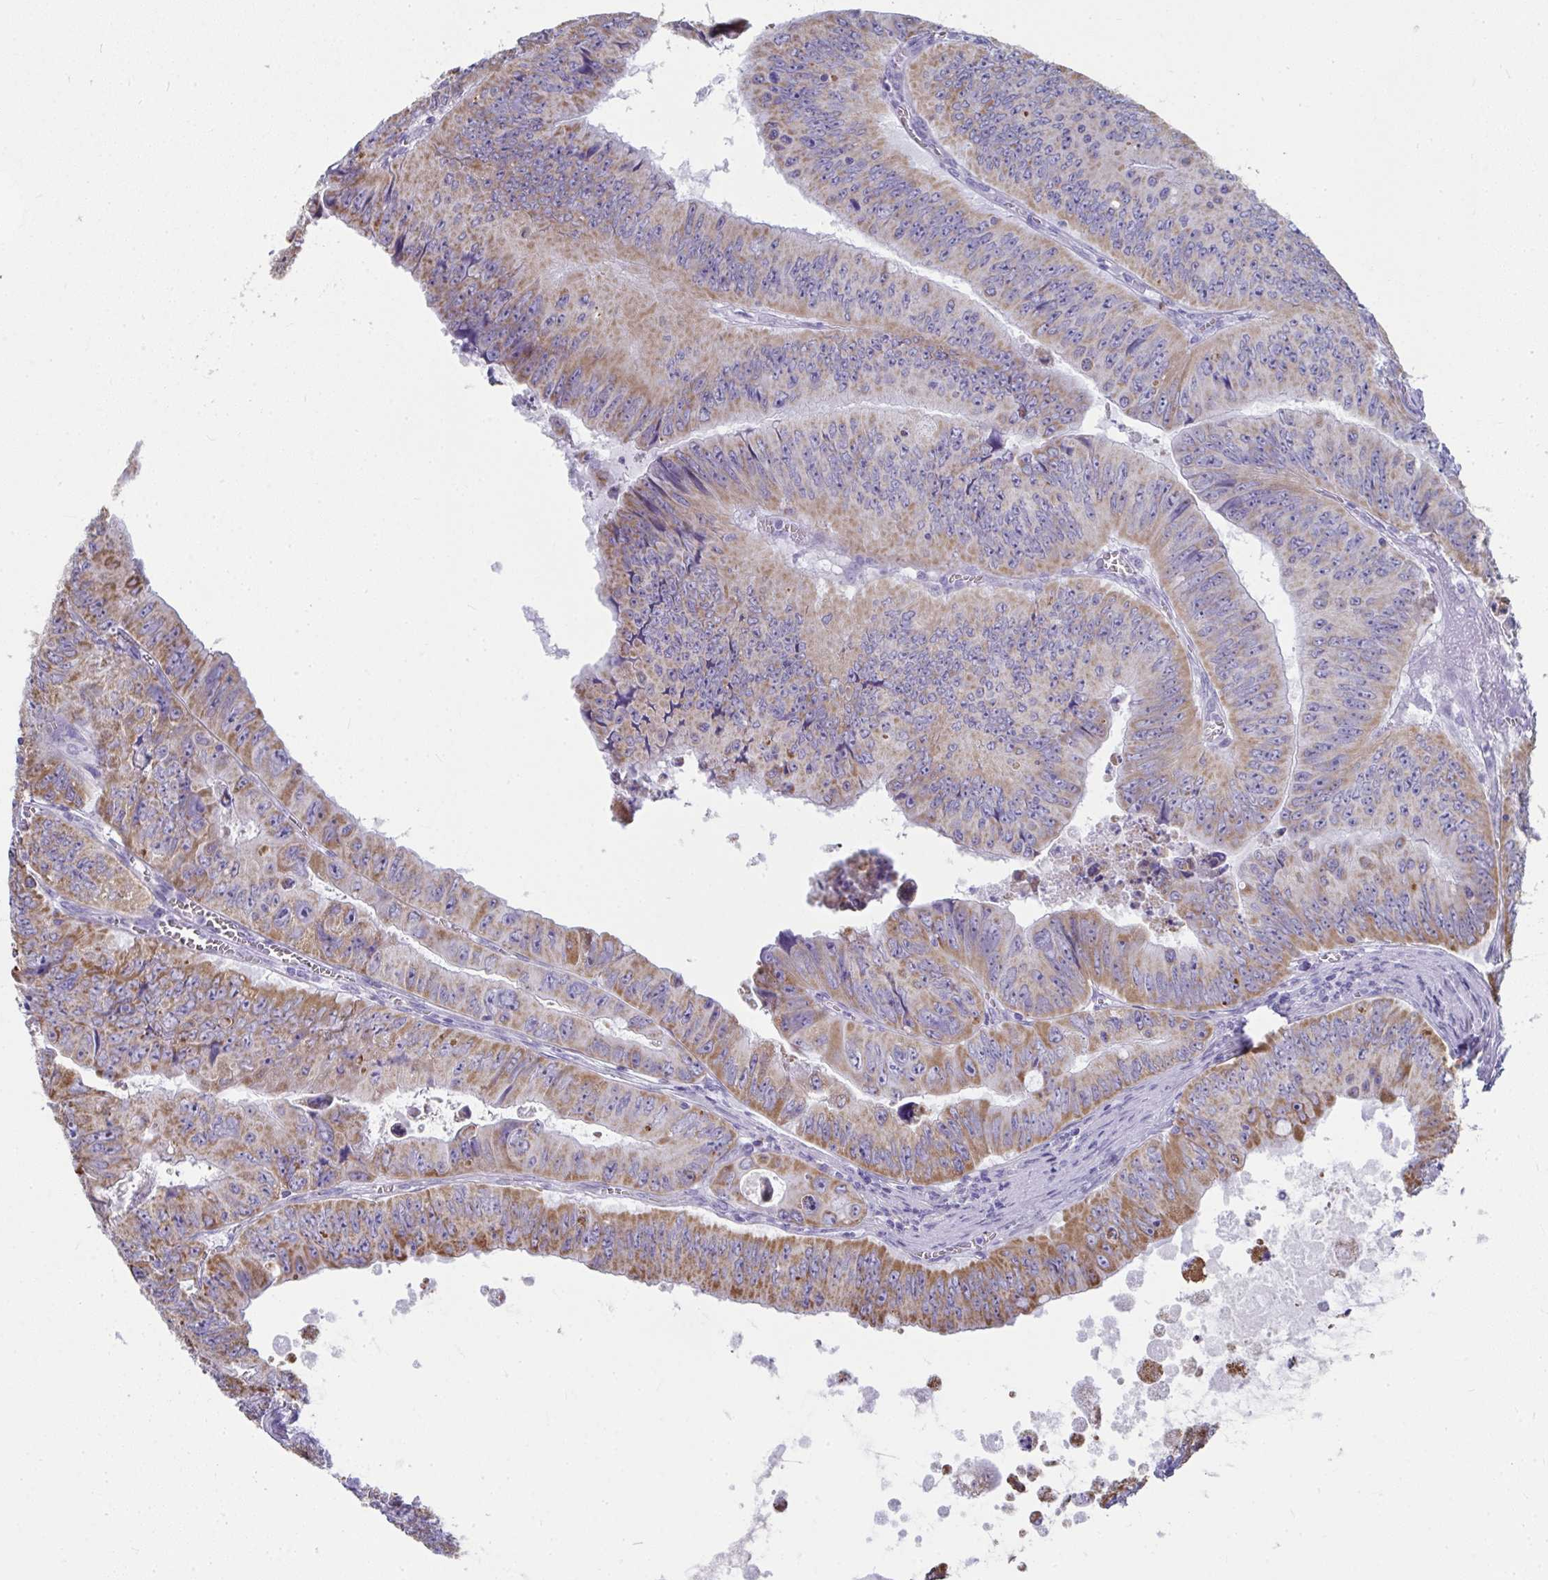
{"staining": {"intensity": "moderate", "quantity": ">75%", "location": "cytoplasmic/membranous"}, "tissue": "colorectal cancer", "cell_type": "Tumor cells", "image_type": "cancer", "snomed": [{"axis": "morphology", "description": "Adenocarcinoma, NOS"}, {"axis": "topography", "description": "Colon"}], "caption": "IHC (DAB (3,3'-diaminobenzidine)) staining of colorectal cancer exhibits moderate cytoplasmic/membranous protein expression in about >75% of tumor cells. (Stains: DAB (3,3'-diaminobenzidine) in brown, nuclei in blue, Microscopy: brightfield microscopy at high magnification).", "gene": "SLC6A1", "patient": {"sex": "female", "age": 84}}